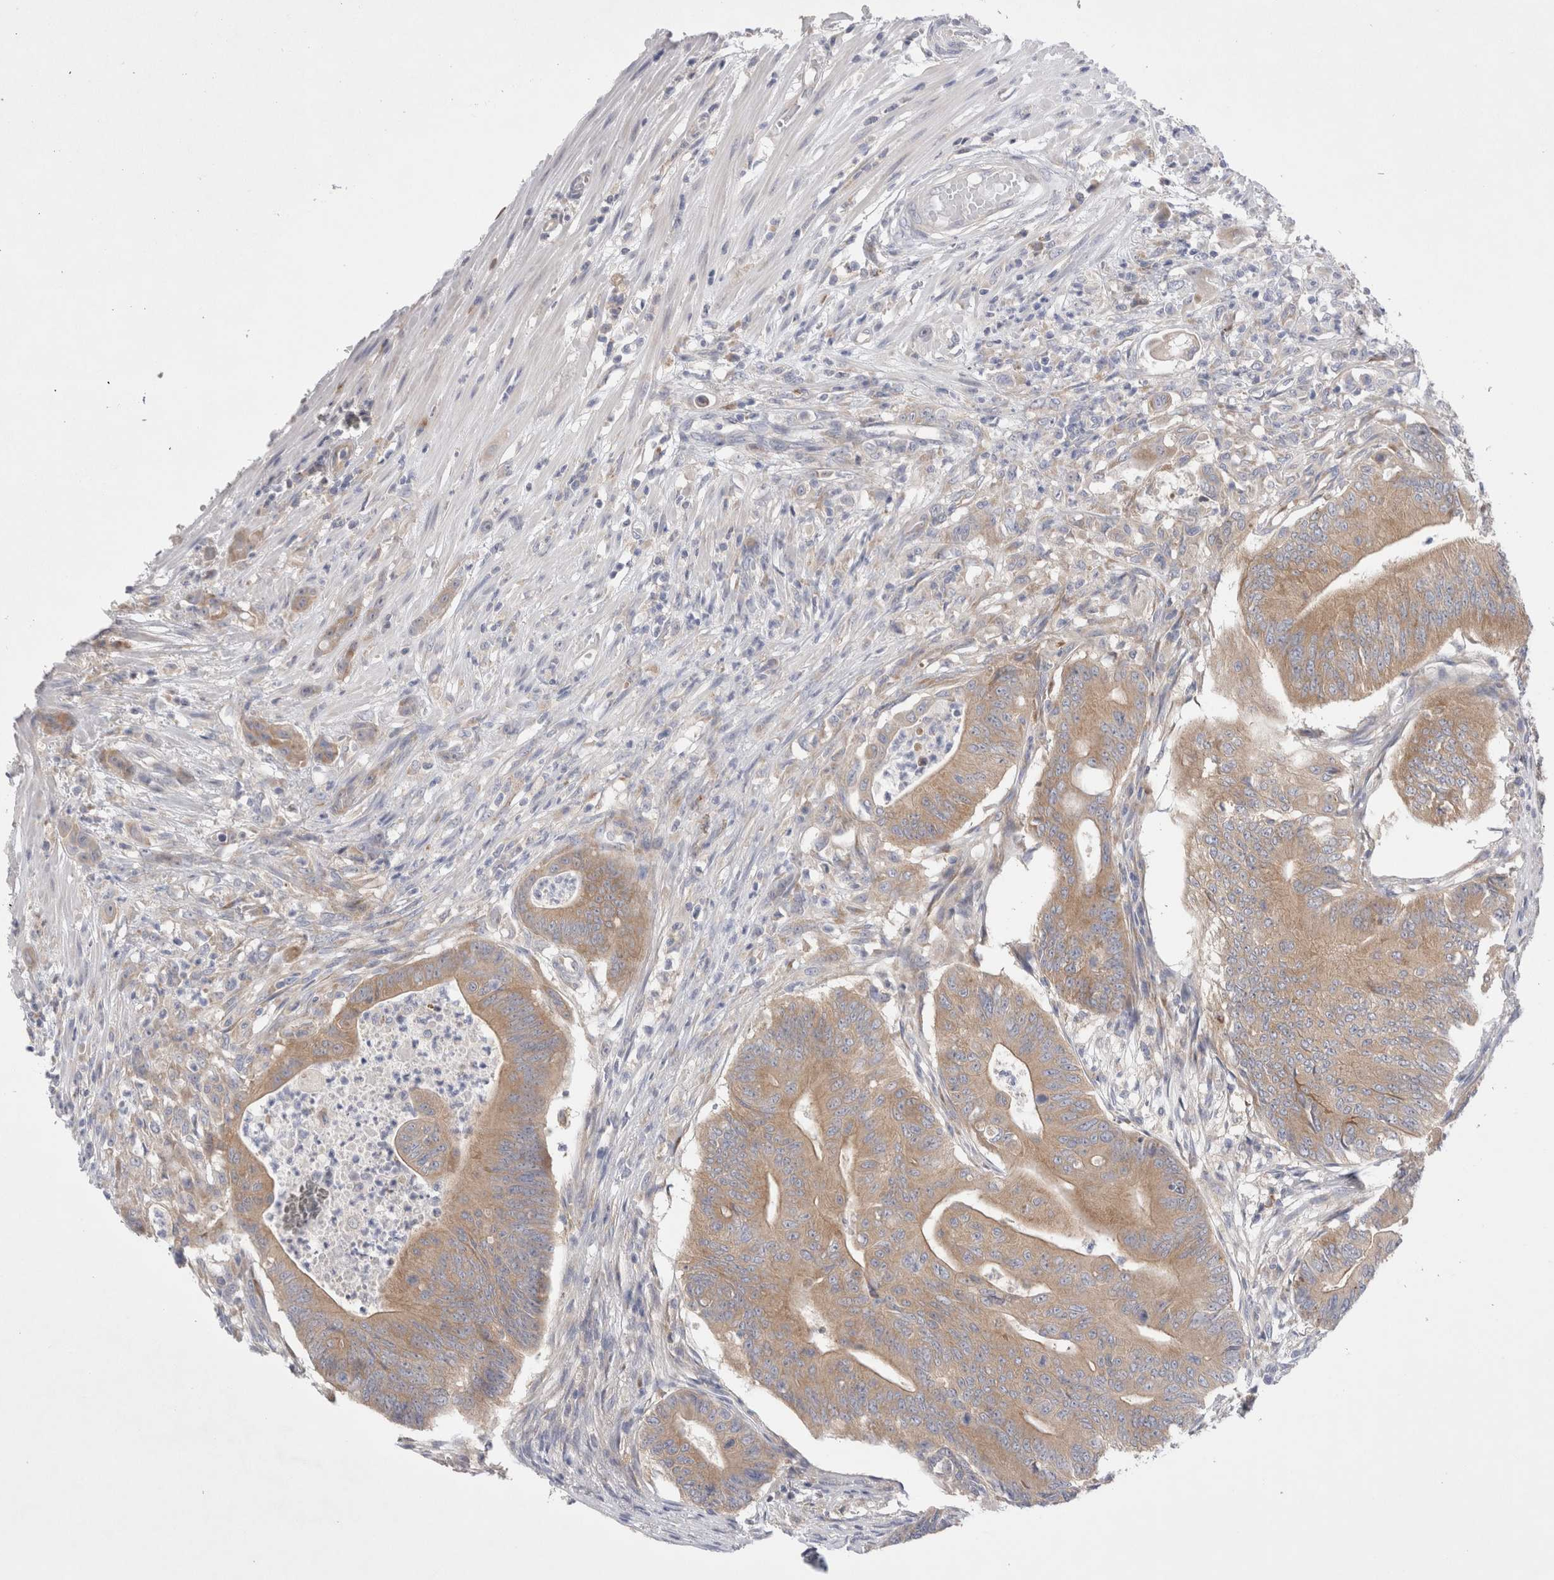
{"staining": {"intensity": "moderate", "quantity": ">75%", "location": "cytoplasmic/membranous"}, "tissue": "colorectal cancer", "cell_type": "Tumor cells", "image_type": "cancer", "snomed": [{"axis": "morphology", "description": "Adenoma, NOS"}, {"axis": "morphology", "description": "Adenocarcinoma, NOS"}, {"axis": "topography", "description": "Colon"}], "caption": "Brown immunohistochemical staining in human colorectal adenoma demonstrates moderate cytoplasmic/membranous expression in approximately >75% of tumor cells.", "gene": "RBM12B", "patient": {"sex": "male", "age": 79}}